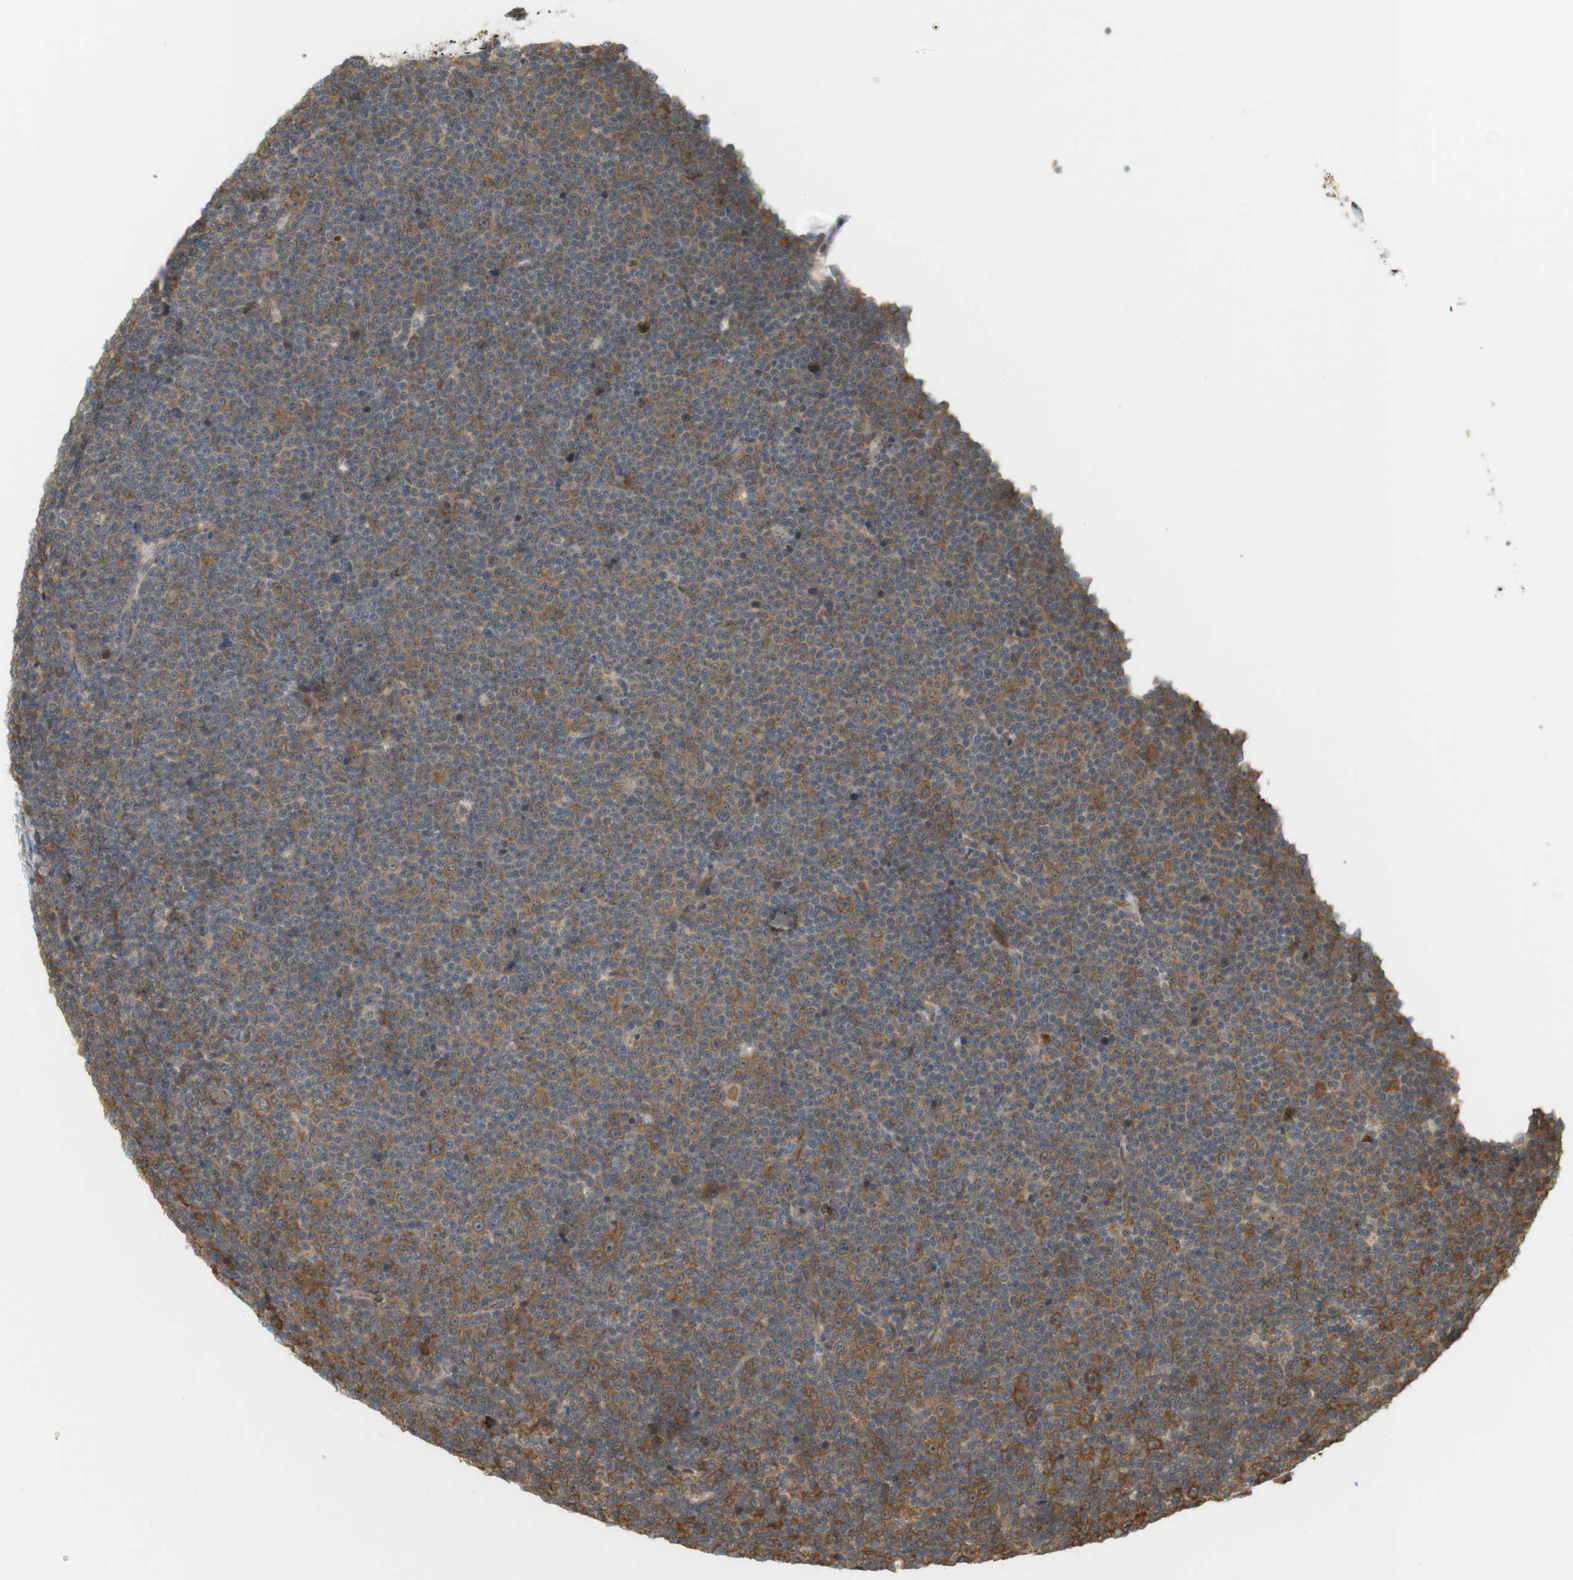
{"staining": {"intensity": "moderate", "quantity": ">75%", "location": "cytoplasmic/membranous,nuclear"}, "tissue": "lymphoma", "cell_type": "Tumor cells", "image_type": "cancer", "snomed": [{"axis": "morphology", "description": "Malignant lymphoma, non-Hodgkin's type, Low grade"}, {"axis": "topography", "description": "Lymph node"}], "caption": "IHC (DAB) staining of low-grade malignant lymphoma, non-Hodgkin's type demonstrates moderate cytoplasmic/membranous and nuclear protein staining in about >75% of tumor cells.", "gene": "PA2G4", "patient": {"sex": "female", "age": 67}}